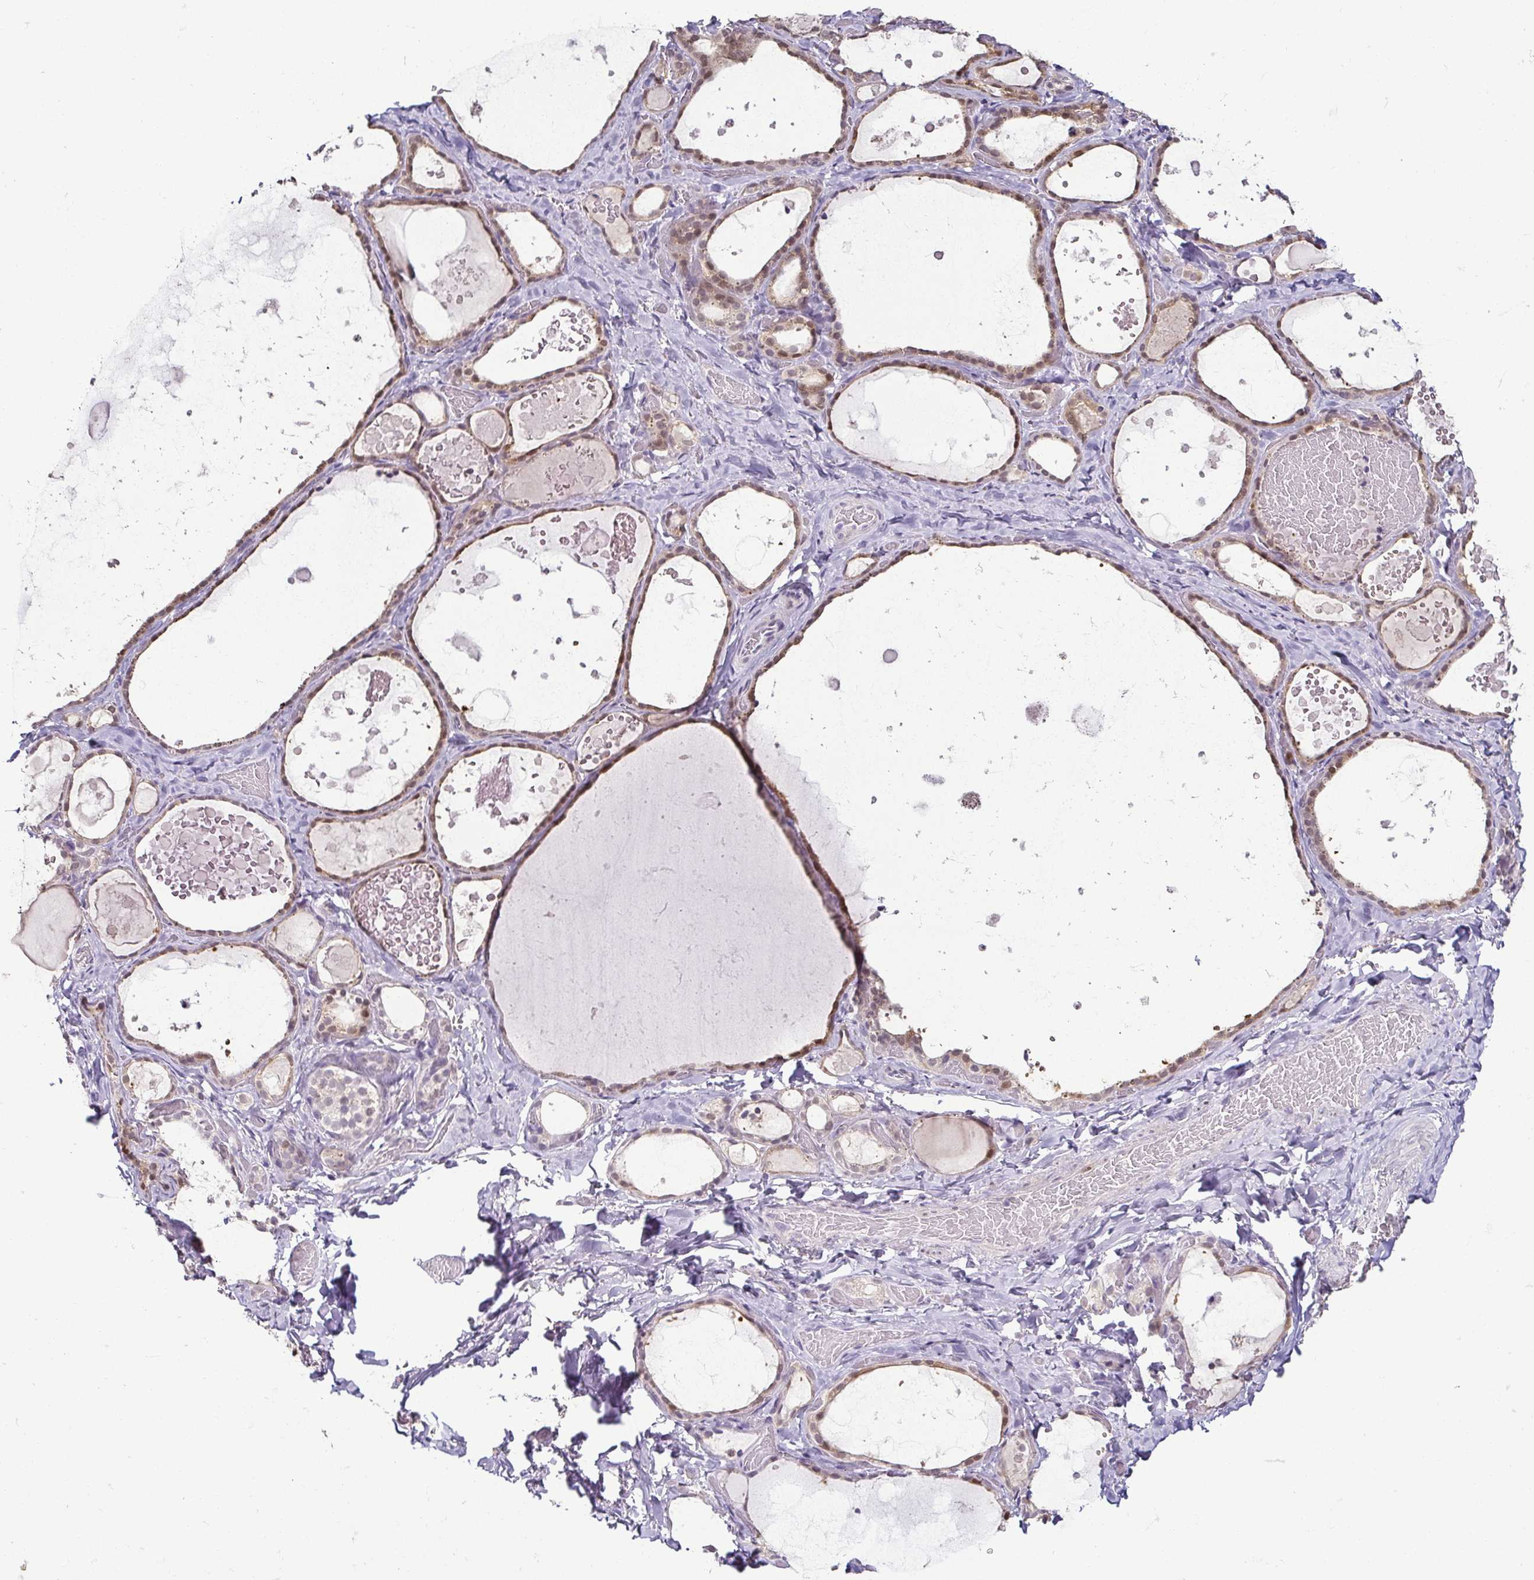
{"staining": {"intensity": "moderate", "quantity": ">75%", "location": "cytoplasmic/membranous,nuclear"}, "tissue": "thyroid gland", "cell_type": "Glandular cells", "image_type": "normal", "snomed": [{"axis": "morphology", "description": "Normal tissue, NOS"}, {"axis": "topography", "description": "Thyroid gland"}], "caption": "Human thyroid gland stained with a brown dye reveals moderate cytoplasmic/membranous,nuclear positive staining in about >75% of glandular cells.", "gene": "HOPX", "patient": {"sex": "female", "age": 56}}